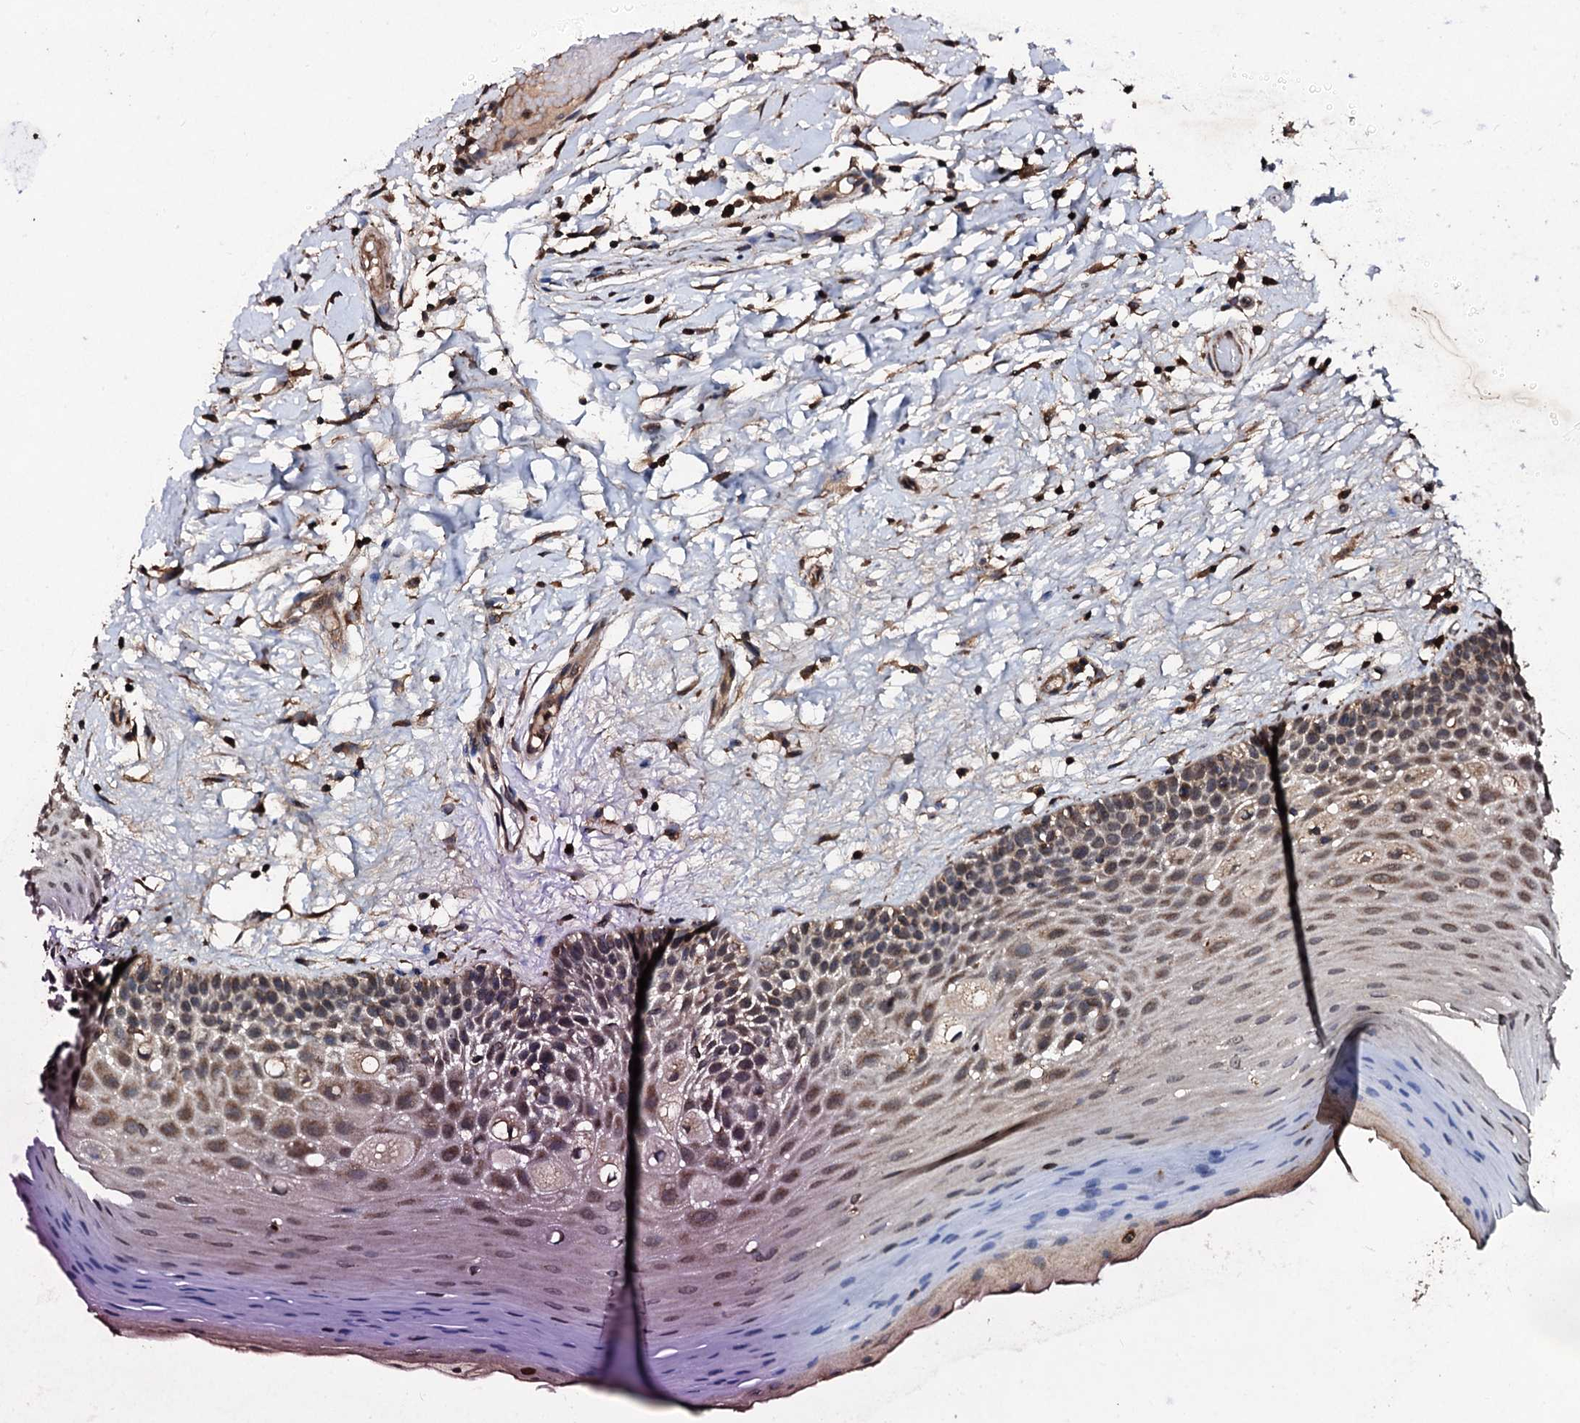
{"staining": {"intensity": "moderate", "quantity": ">75%", "location": "cytoplasmic/membranous"}, "tissue": "oral mucosa", "cell_type": "Squamous epithelial cells", "image_type": "normal", "snomed": [{"axis": "morphology", "description": "Normal tissue, NOS"}, {"axis": "topography", "description": "Oral tissue"}, {"axis": "topography", "description": "Tounge, NOS"}], "caption": "A medium amount of moderate cytoplasmic/membranous expression is present in approximately >75% of squamous epithelial cells in unremarkable oral mucosa. (Brightfield microscopy of DAB IHC at high magnification).", "gene": "SDHAF2", "patient": {"sex": "male", "age": 47}}